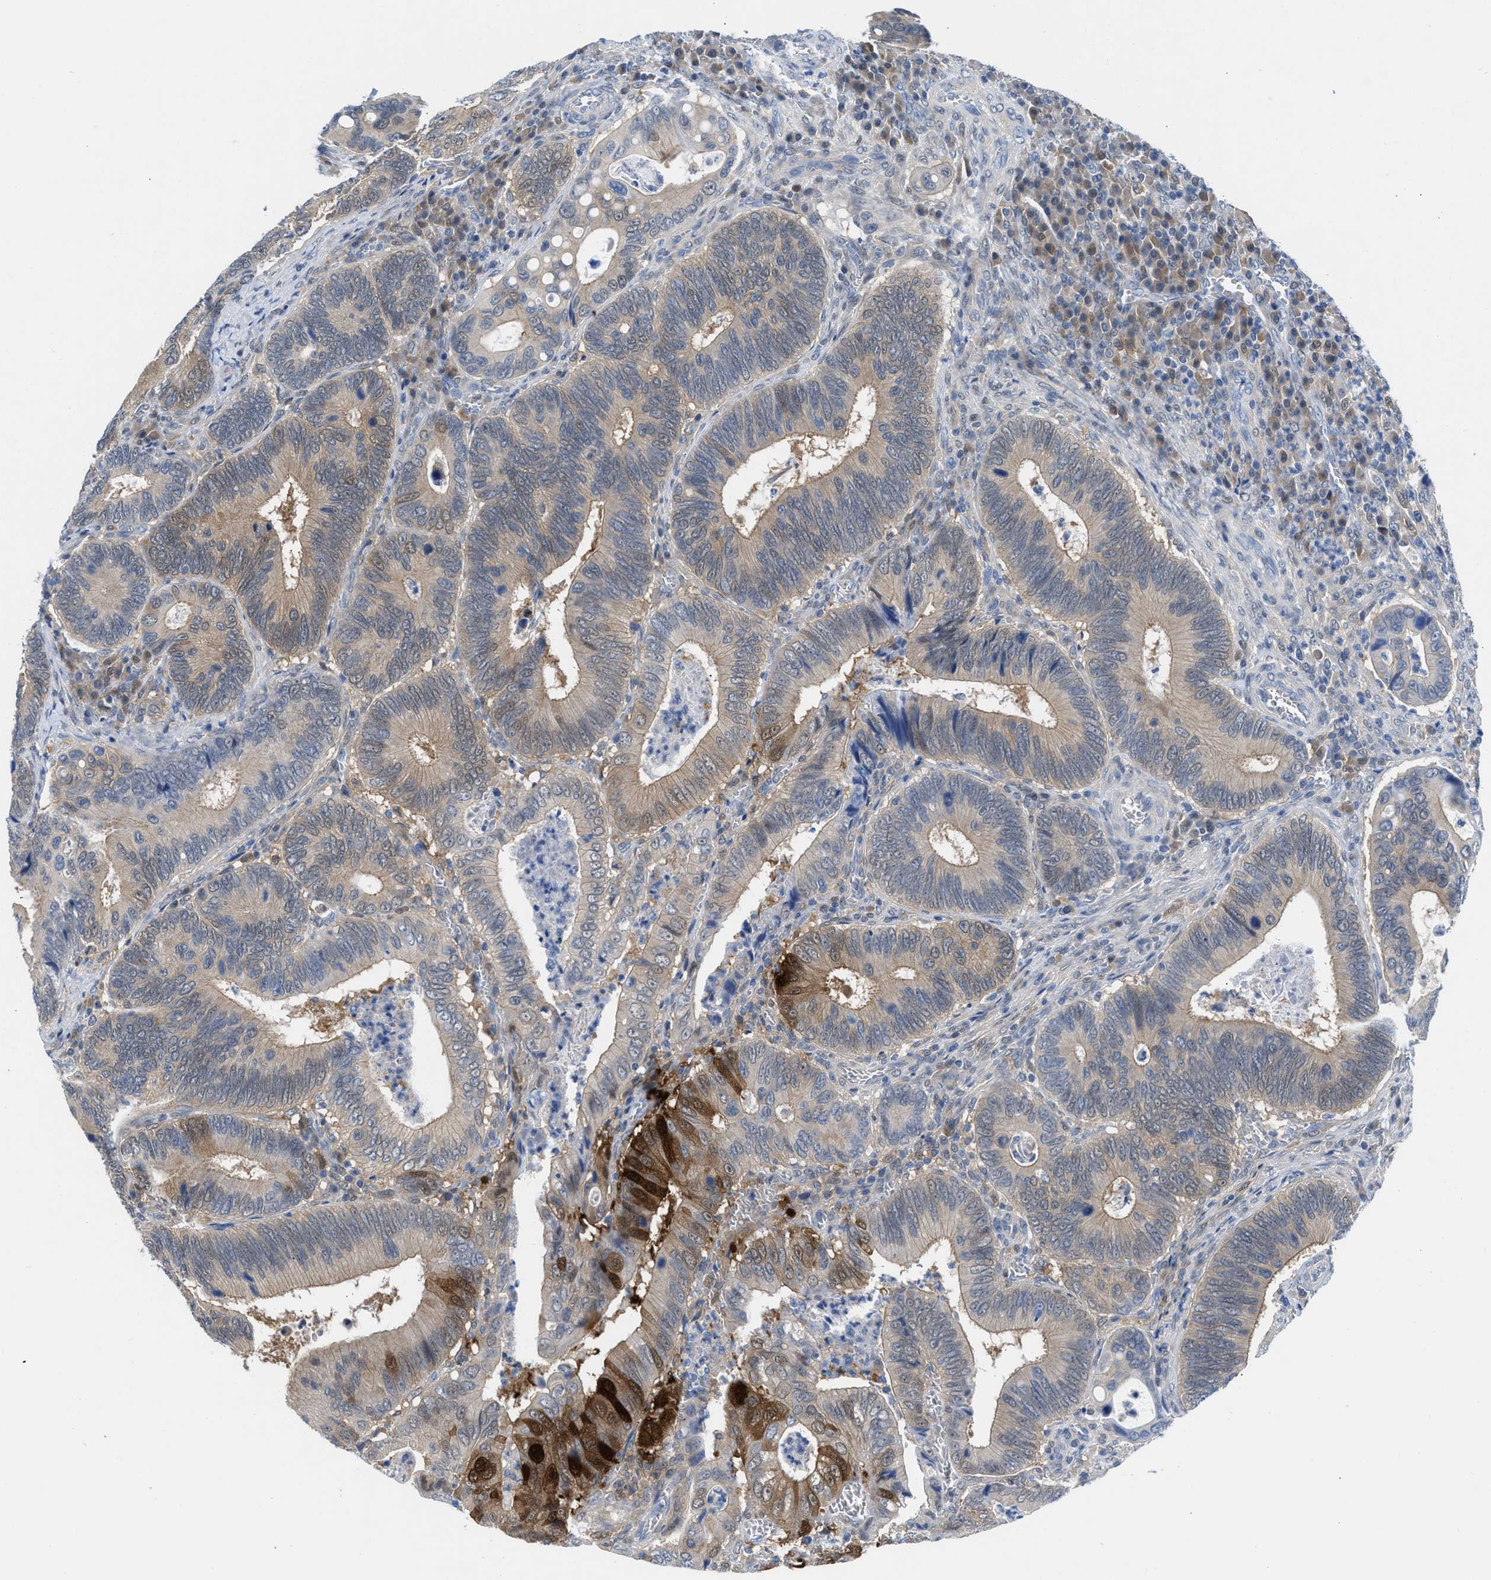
{"staining": {"intensity": "moderate", "quantity": "<25%", "location": "cytoplasmic/membranous,nuclear"}, "tissue": "colorectal cancer", "cell_type": "Tumor cells", "image_type": "cancer", "snomed": [{"axis": "morphology", "description": "Inflammation, NOS"}, {"axis": "morphology", "description": "Adenocarcinoma, NOS"}, {"axis": "topography", "description": "Colon"}], "caption": "This is an image of immunohistochemistry staining of adenocarcinoma (colorectal), which shows moderate expression in the cytoplasmic/membranous and nuclear of tumor cells.", "gene": "CBR1", "patient": {"sex": "male", "age": 72}}